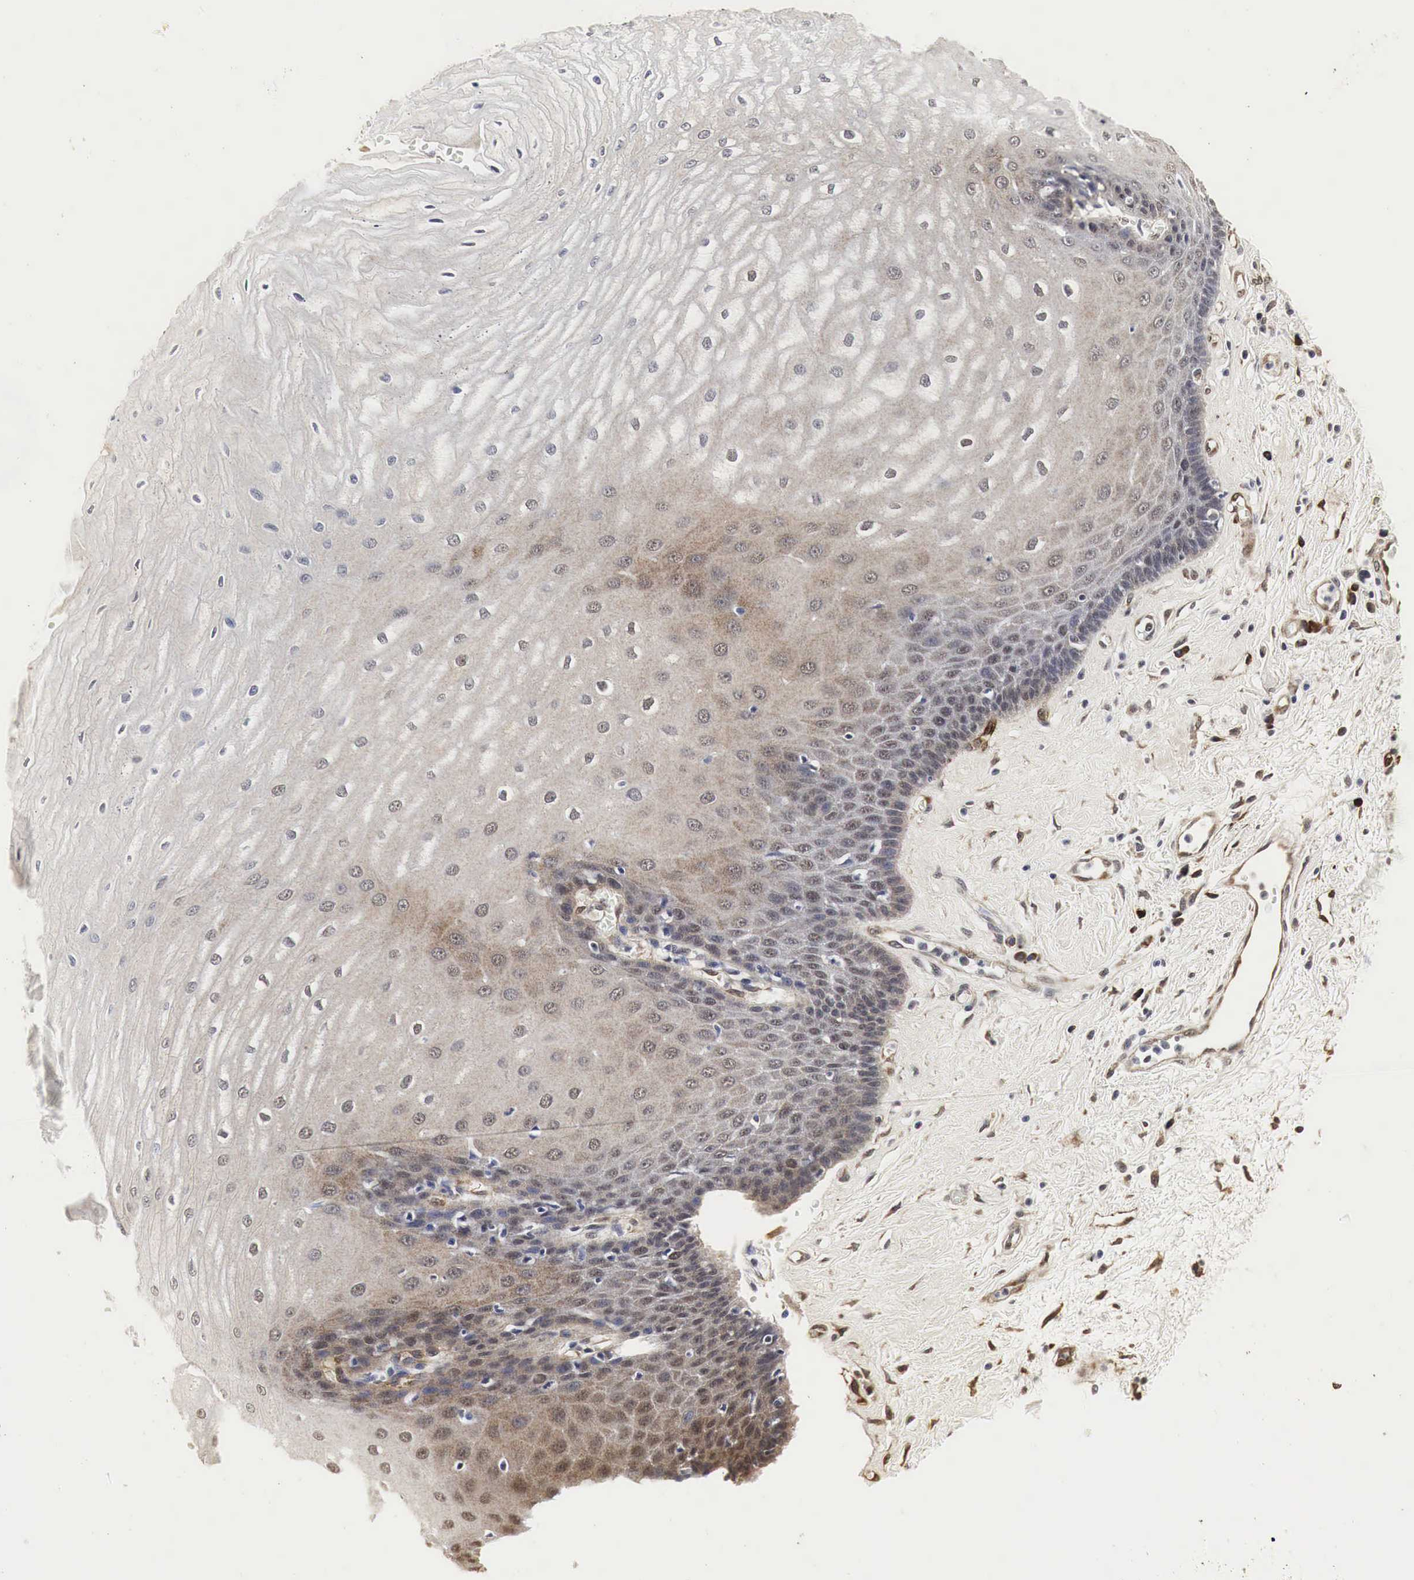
{"staining": {"intensity": "weak", "quantity": "25%-75%", "location": "cytoplasmic/membranous"}, "tissue": "esophagus", "cell_type": "Squamous epithelial cells", "image_type": "normal", "snomed": [{"axis": "morphology", "description": "Normal tissue, NOS"}, {"axis": "topography", "description": "Esophagus"}], "caption": "IHC (DAB) staining of benign esophagus shows weak cytoplasmic/membranous protein staining in approximately 25%-75% of squamous epithelial cells.", "gene": "SPIN1", "patient": {"sex": "male", "age": 65}}